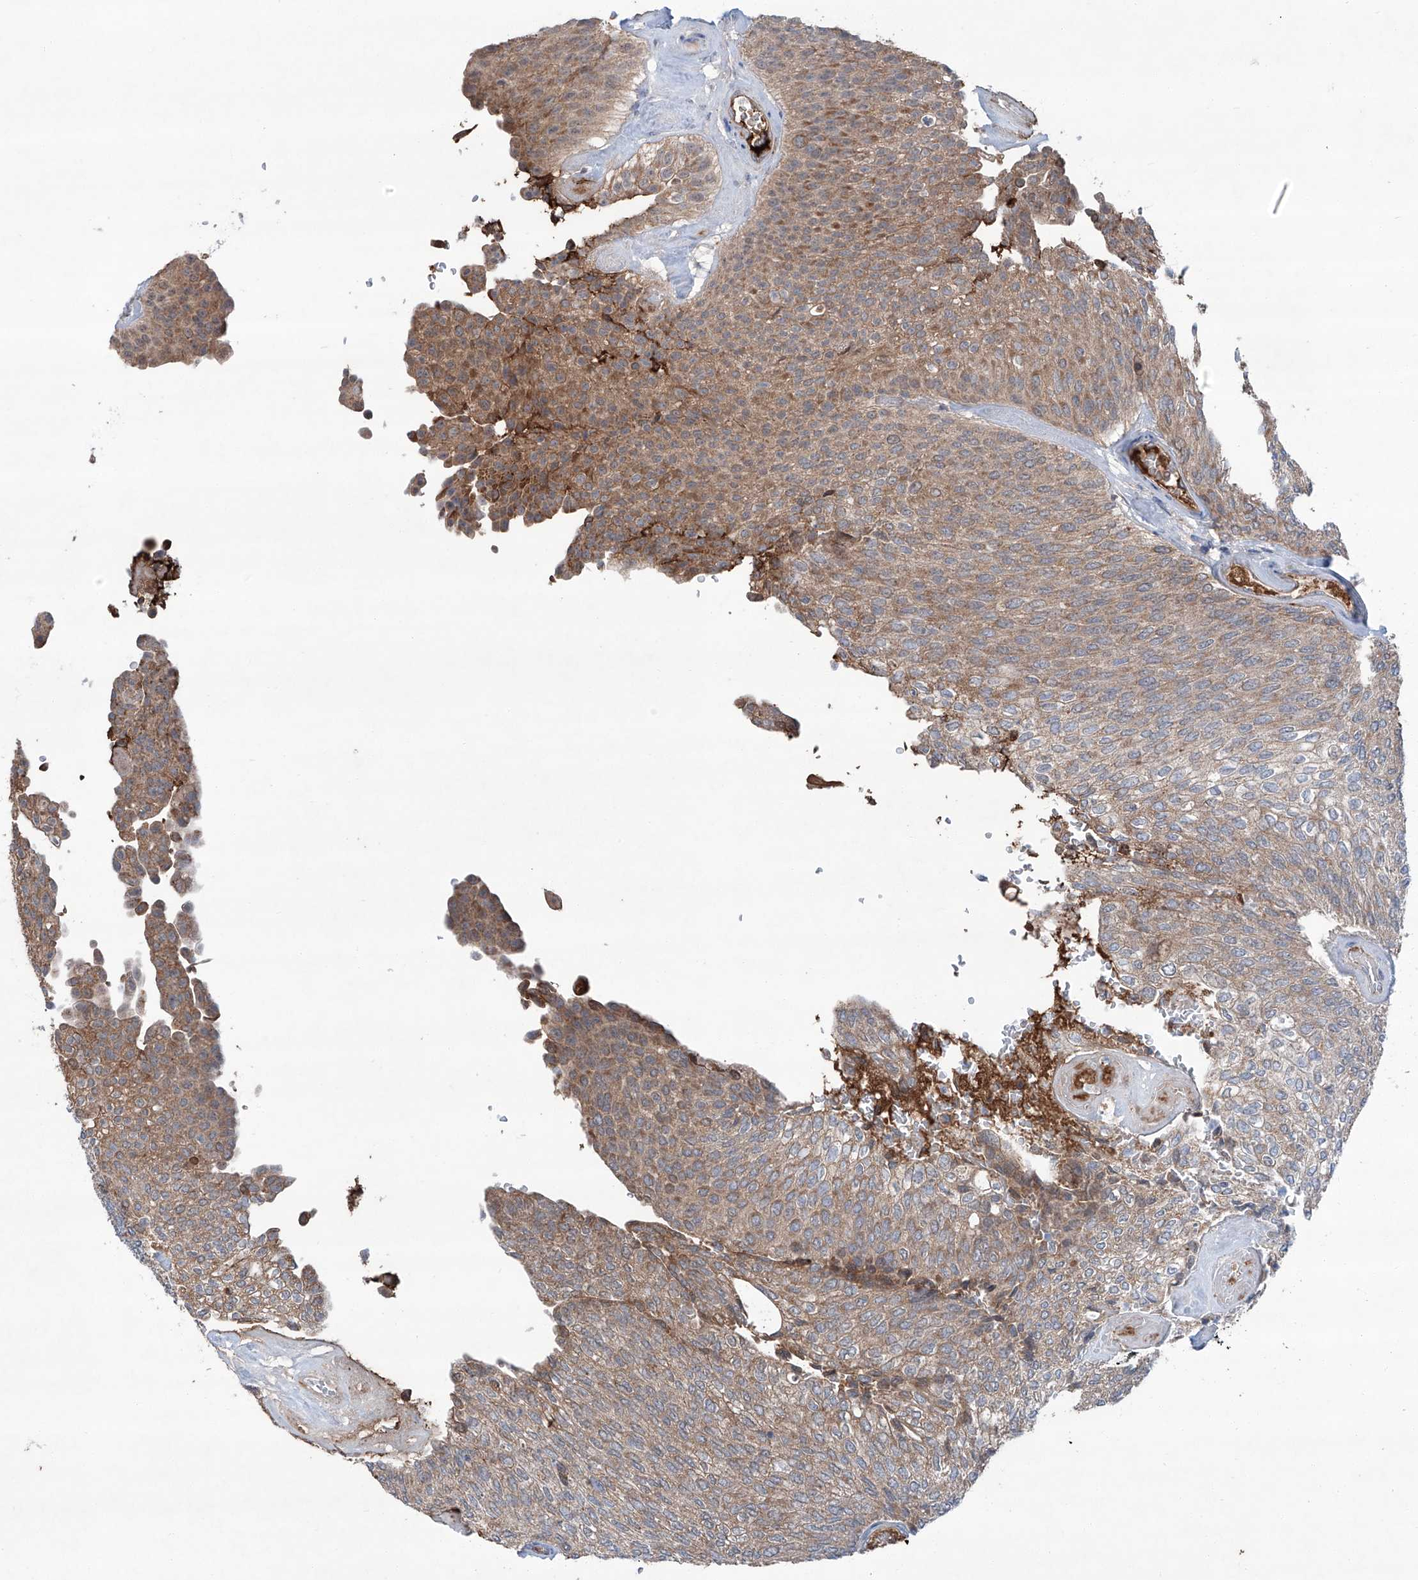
{"staining": {"intensity": "moderate", "quantity": ">75%", "location": "cytoplasmic/membranous"}, "tissue": "urothelial cancer", "cell_type": "Tumor cells", "image_type": "cancer", "snomed": [{"axis": "morphology", "description": "Urothelial carcinoma, Low grade"}, {"axis": "topography", "description": "Urinary bladder"}], "caption": "Urothelial cancer stained with IHC exhibits moderate cytoplasmic/membranous staining in about >75% of tumor cells.", "gene": "SIX4", "patient": {"sex": "female", "age": 79}}